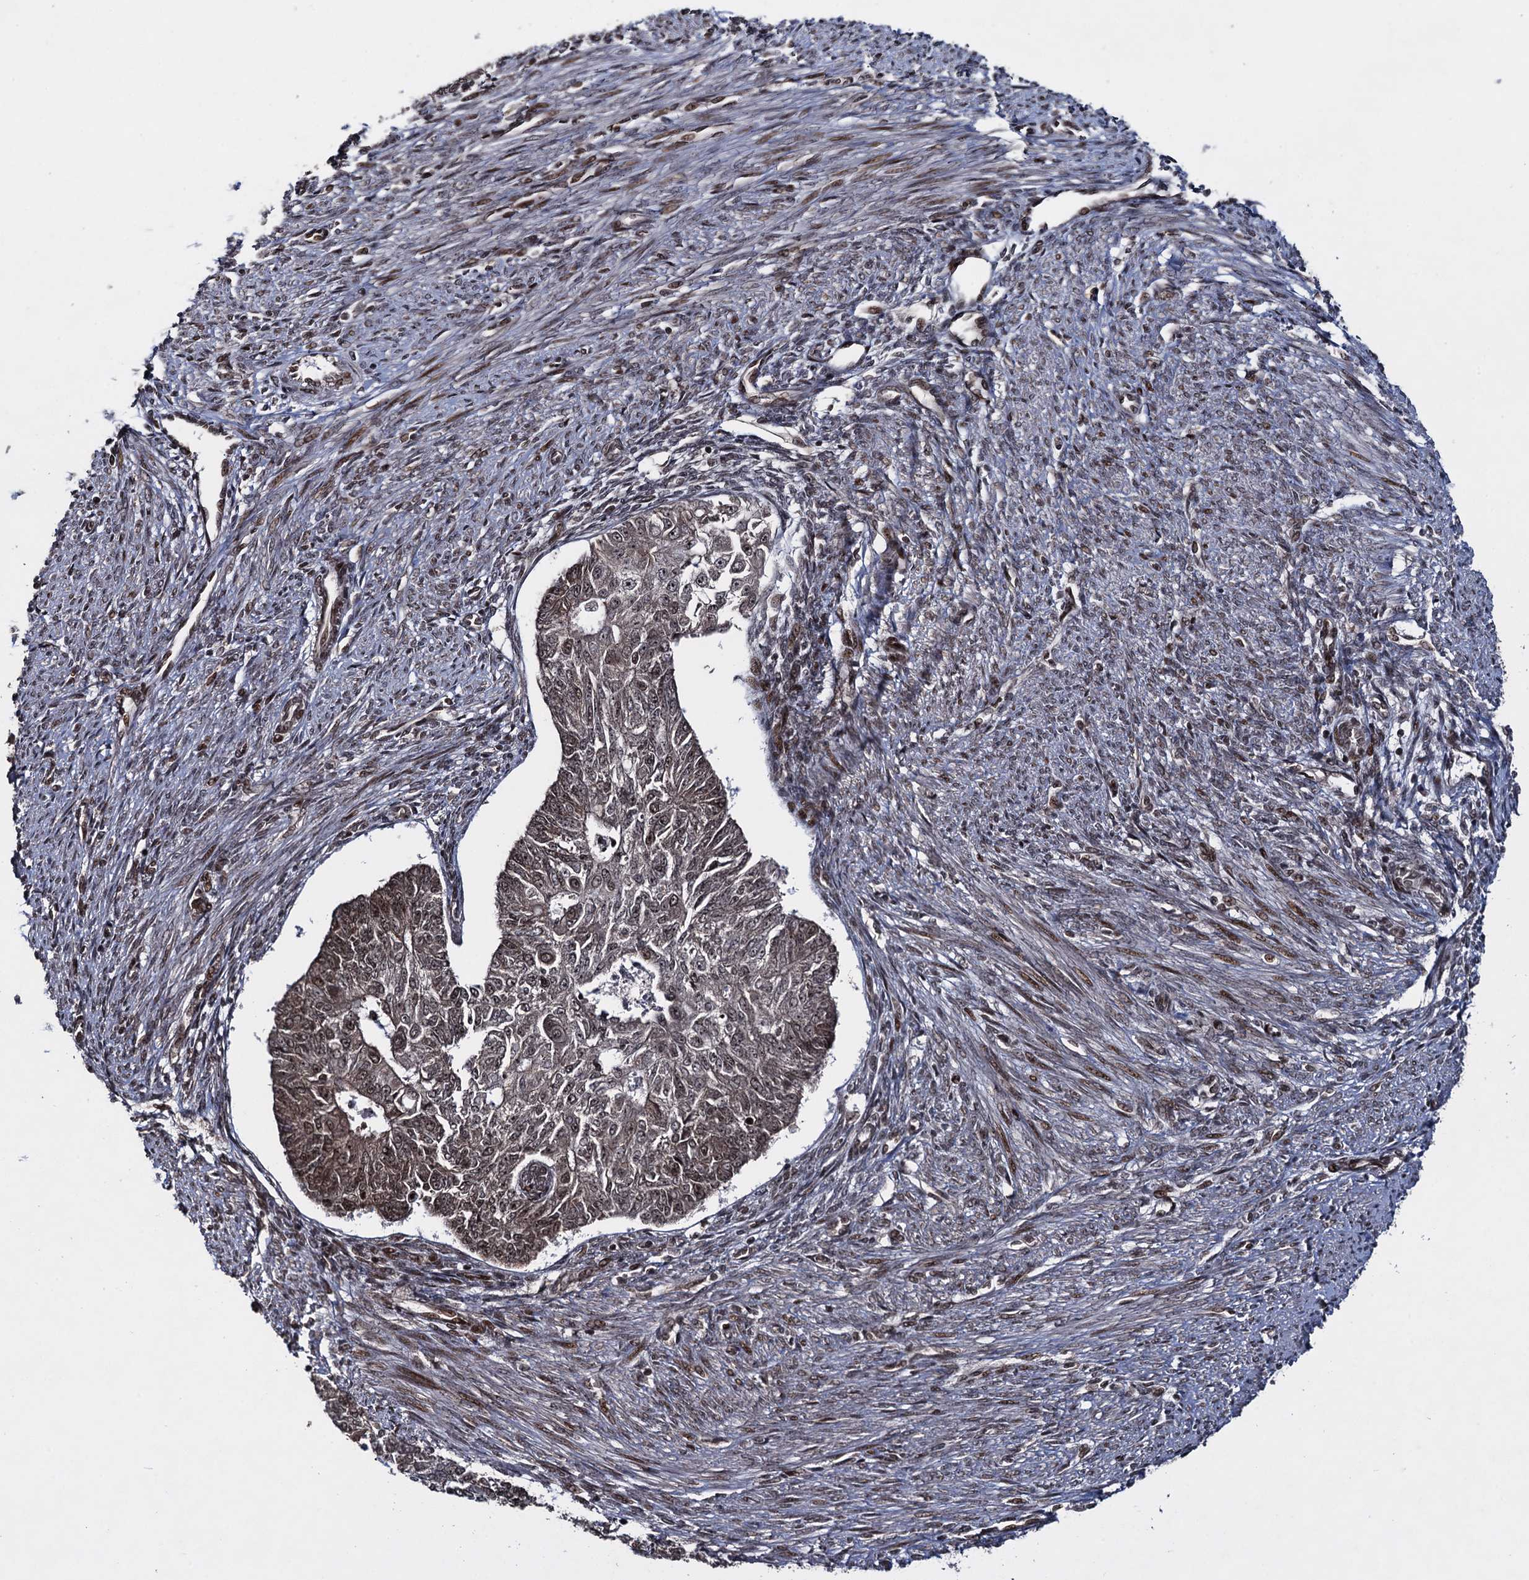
{"staining": {"intensity": "weak", "quantity": ">75%", "location": "nuclear"}, "tissue": "endometrial cancer", "cell_type": "Tumor cells", "image_type": "cancer", "snomed": [{"axis": "morphology", "description": "Adenocarcinoma, NOS"}, {"axis": "topography", "description": "Endometrium"}], "caption": "IHC (DAB) staining of endometrial adenocarcinoma shows weak nuclear protein staining in approximately >75% of tumor cells.", "gene": "ZNF169", "patient": {"sex": "female", "age": 32}}